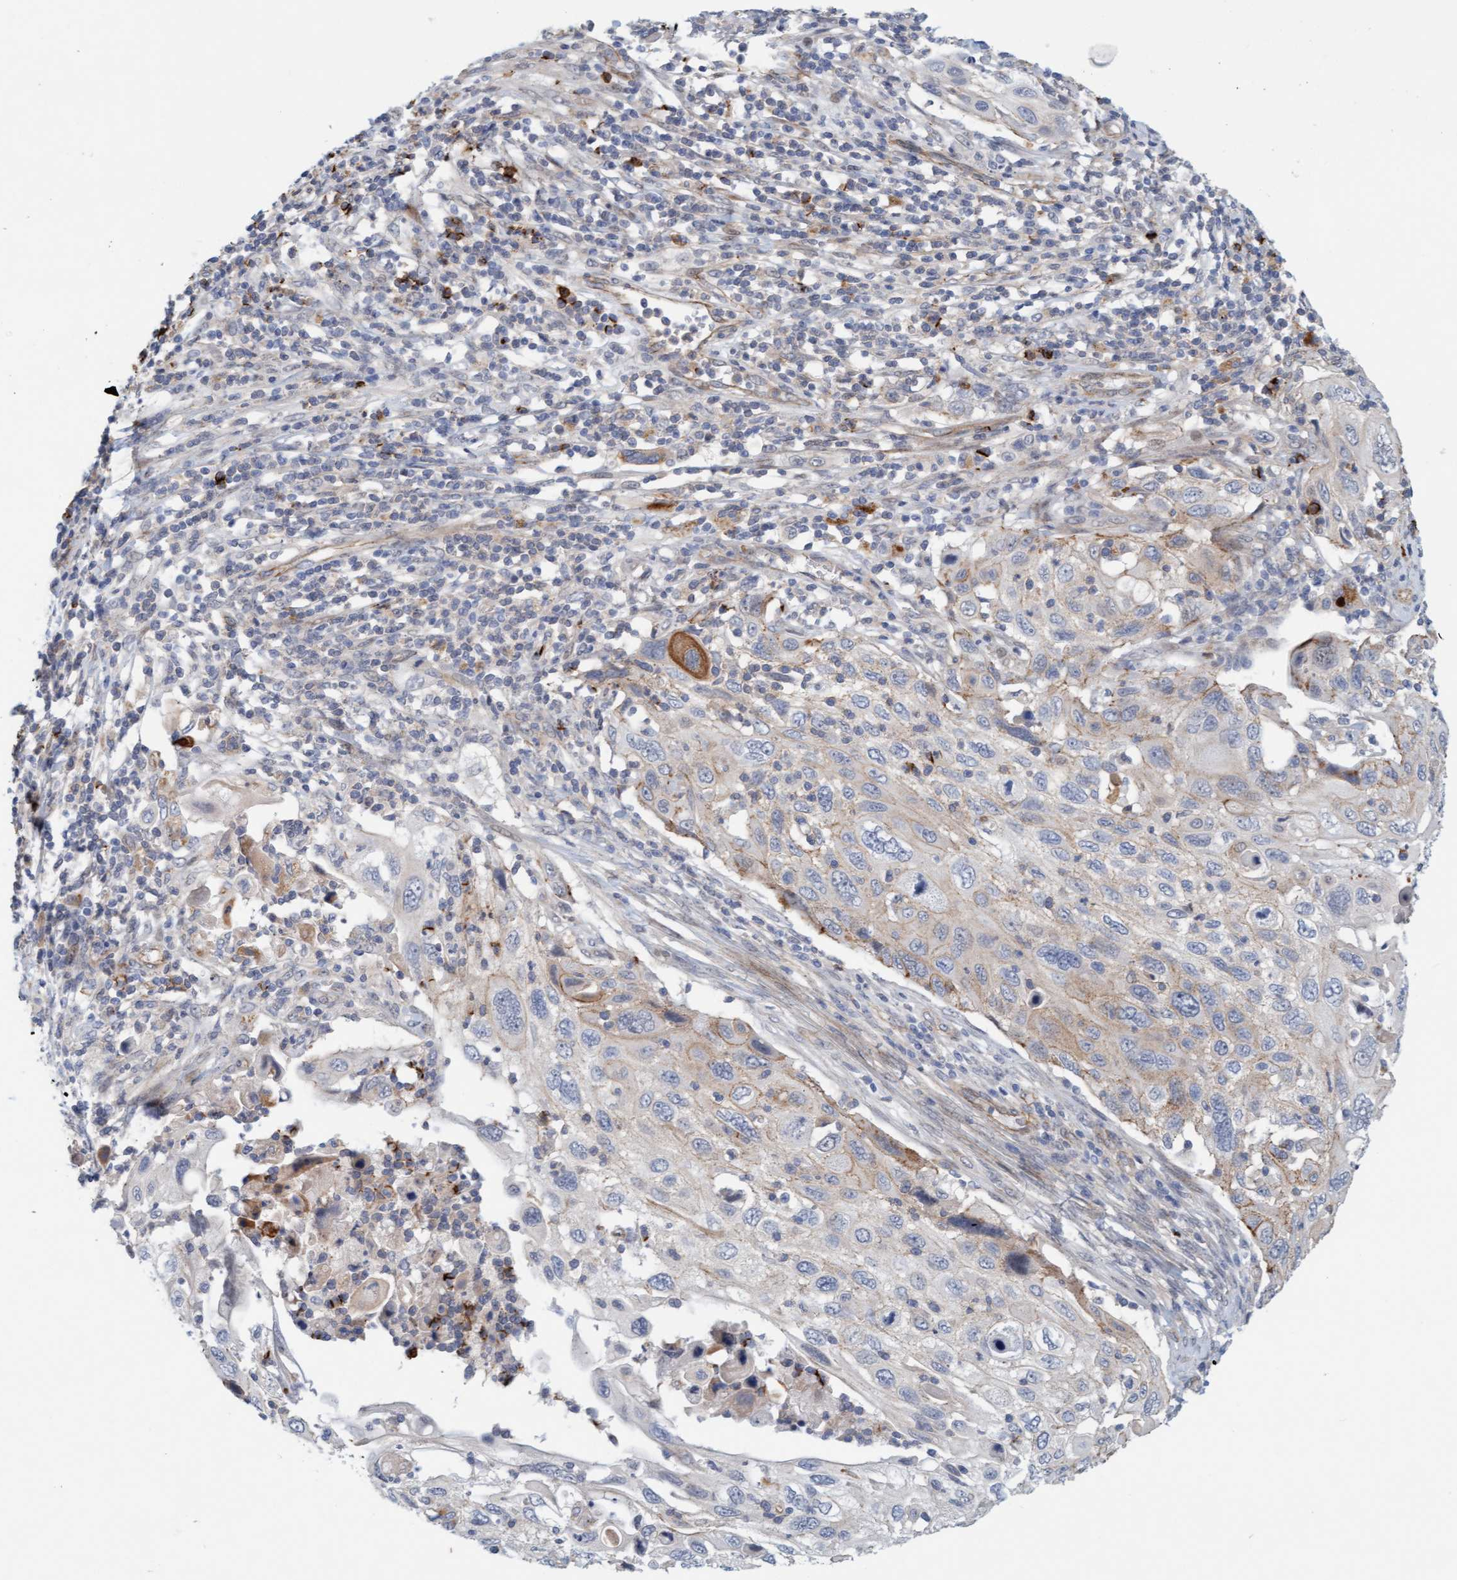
{"staining": {"intensity": "weak", "quantity": "<25%", "location": "cytoplasmic/membranous"}, "tissue": "cervical cancer", "cell_type": "Tumor cells", "image_type": "cancer", "snomed": [{"axis": "morphology", "description": "Squamous cell carcinoma, NOS"}, {"axis": "topography", "description": "Cervix"}], "caption": "This is a histopathology image of IHC staining of cervical cancer (squamous cell carcinoma), which shows no staining in tumor cells.", "gene": "KRBA2", "patient": {"sex": "female", "age": 70}}